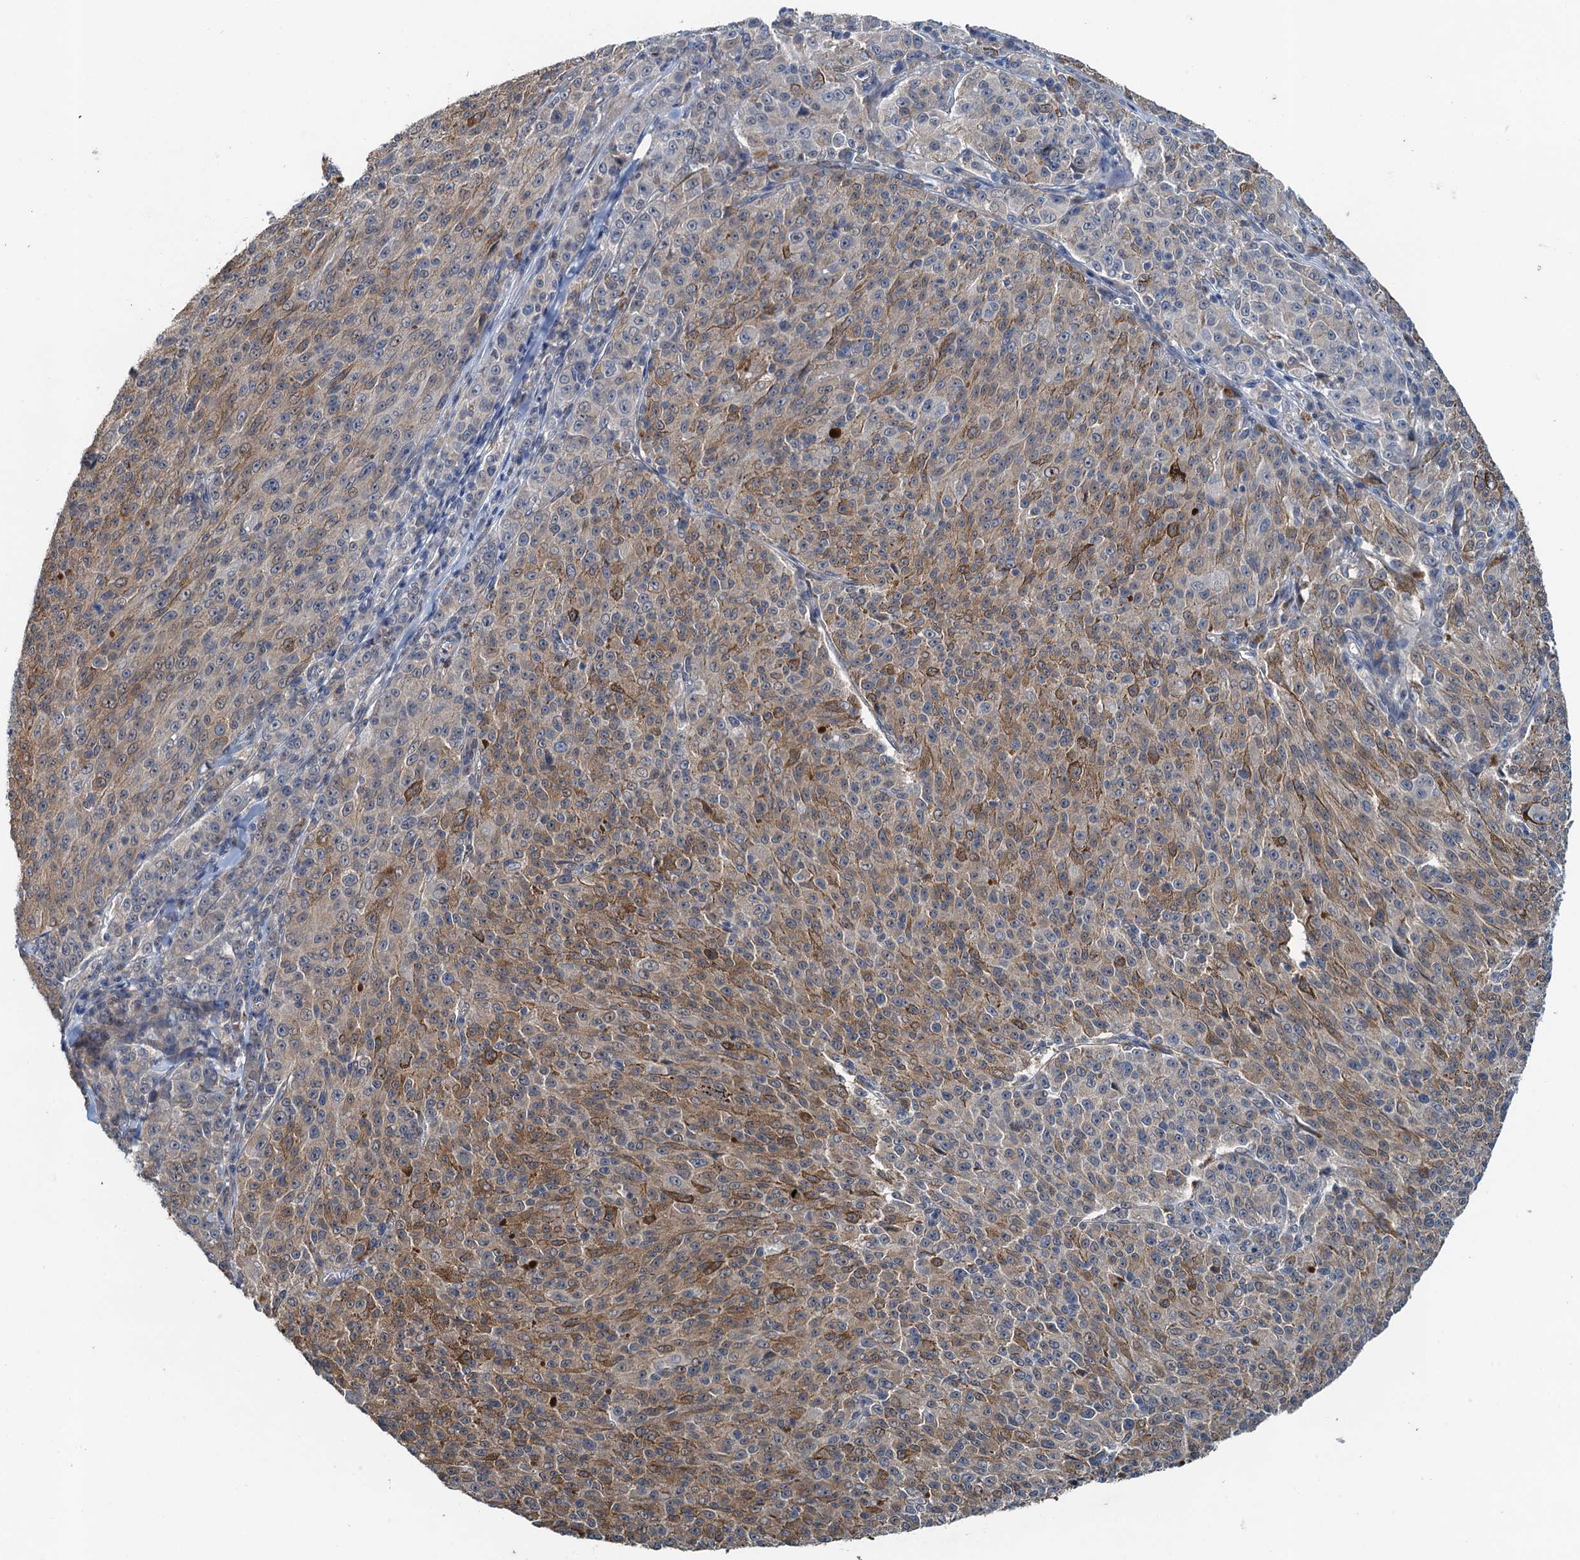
{"staining": {"intensity": "moderate", "quantity": "<25%", "location": "cytoplasmic/membranous"}, "tissue": "melanoma", "cell_type": "Tumor cells", "image_type": "cancer", "snomed": [{"axis": "morphology", "description": "Malignant melanoma, NOS"}, {"axis": "topography", "description": "Skin"}], "caption": "Immunohistochemistry (IHC) of malignant melanoma demonstrates low levels of moderate cytoplasmic/membranous positivity in about <25% of tumor cells.", "gene": "ZNF606", "patient": {"sex": "female", "age": 52}}